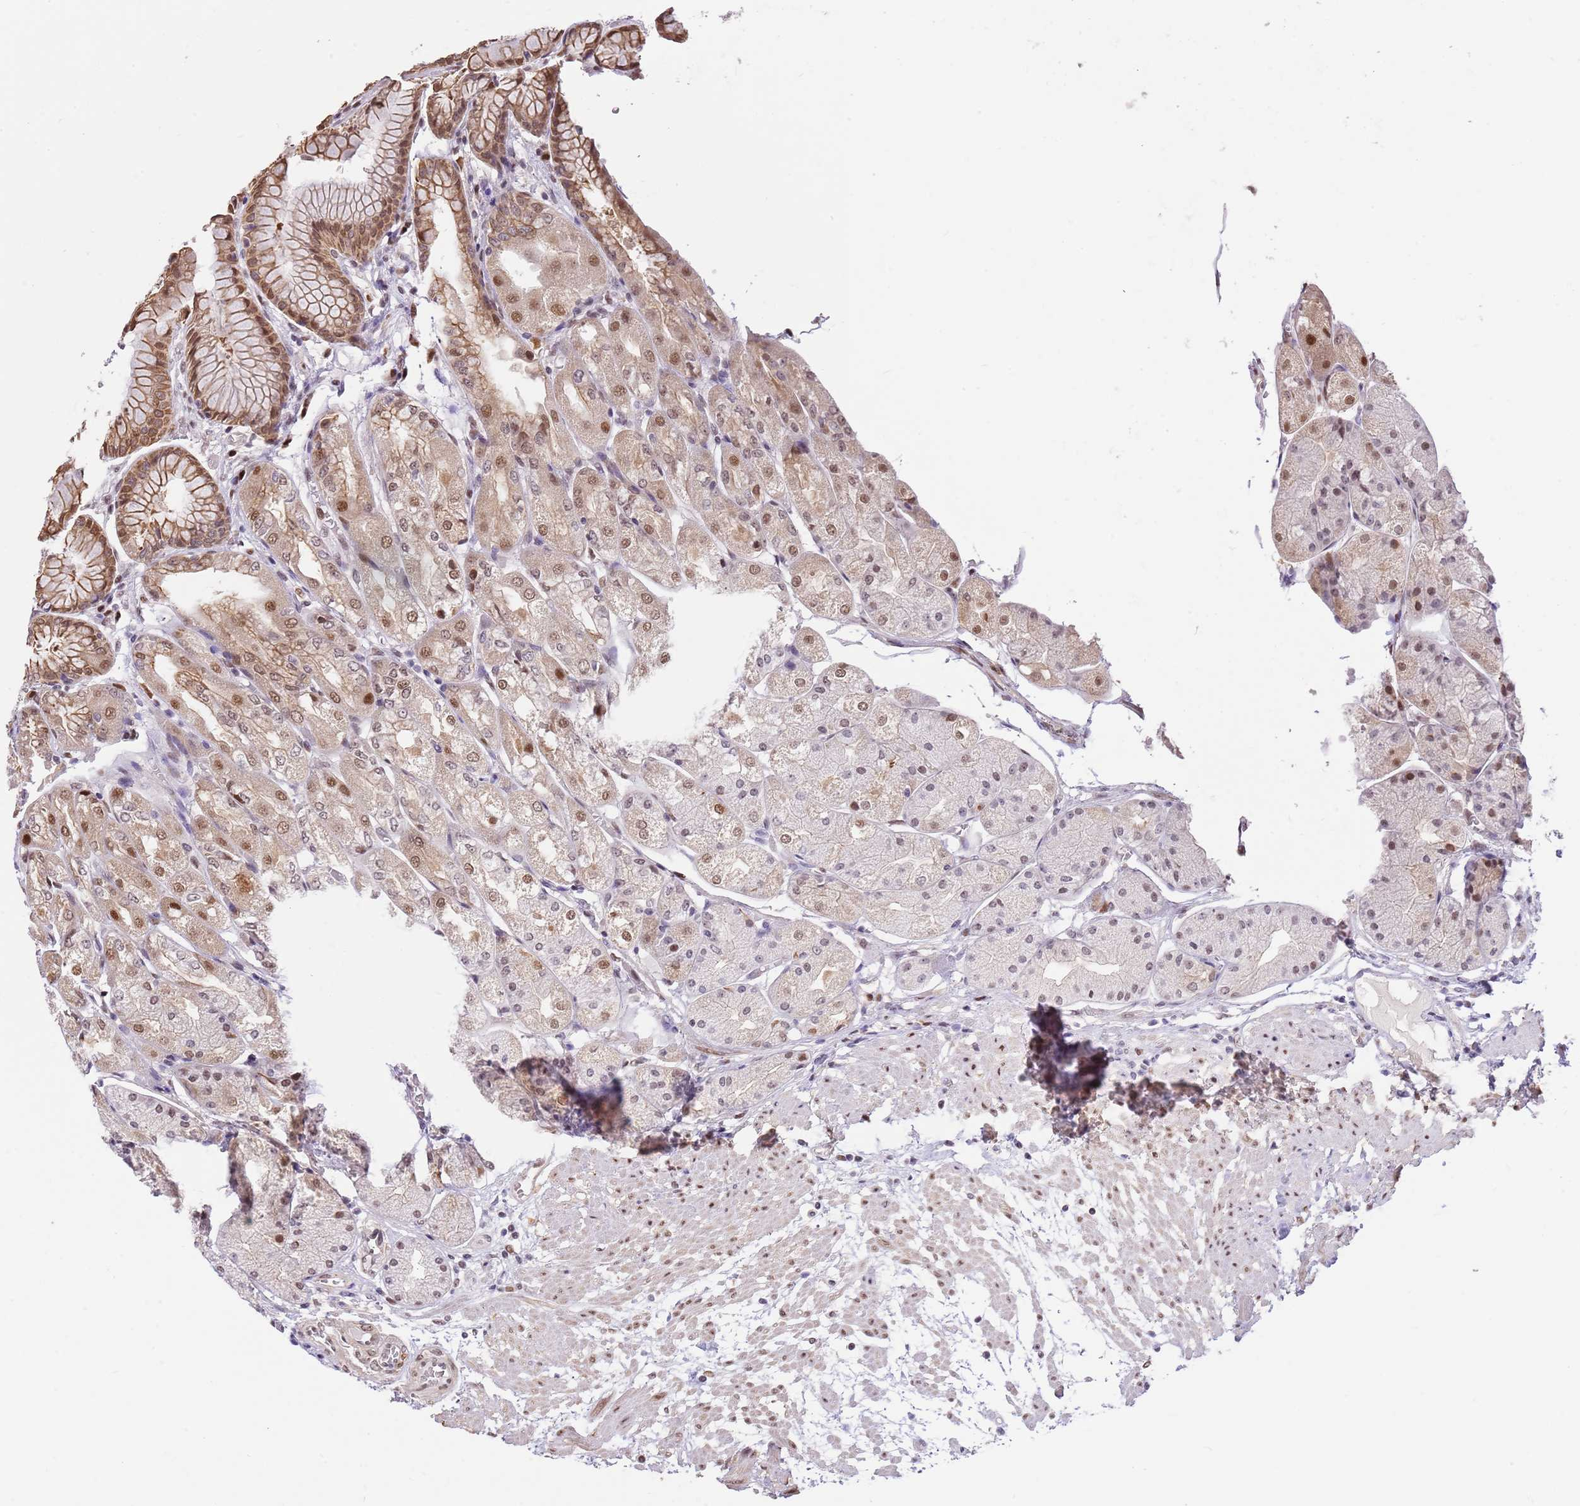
{"staining": {"intensity": "moderate", "quantity": ">75%", "location": "cytoplasmic/membranous,nuclear"}, "tissue": "stomach", "cell_type": "Glandular cells", "image_type": "normal", "snomed": [{"axis": "morphology", "description": "Normal tissue, NOS"}, {"axis": "topography", "description": "Stomach, upper"}], "caption": "A photomicrograph of stomach stained for a protein displays moderate cytoplasmic/membranous,nuclear brown staining in glandular cells. (brown staining indicates protein expression, while blue staining denotes nuclei).", "gene": "RFK", "patient": {"sex": "male", "age": 72}}